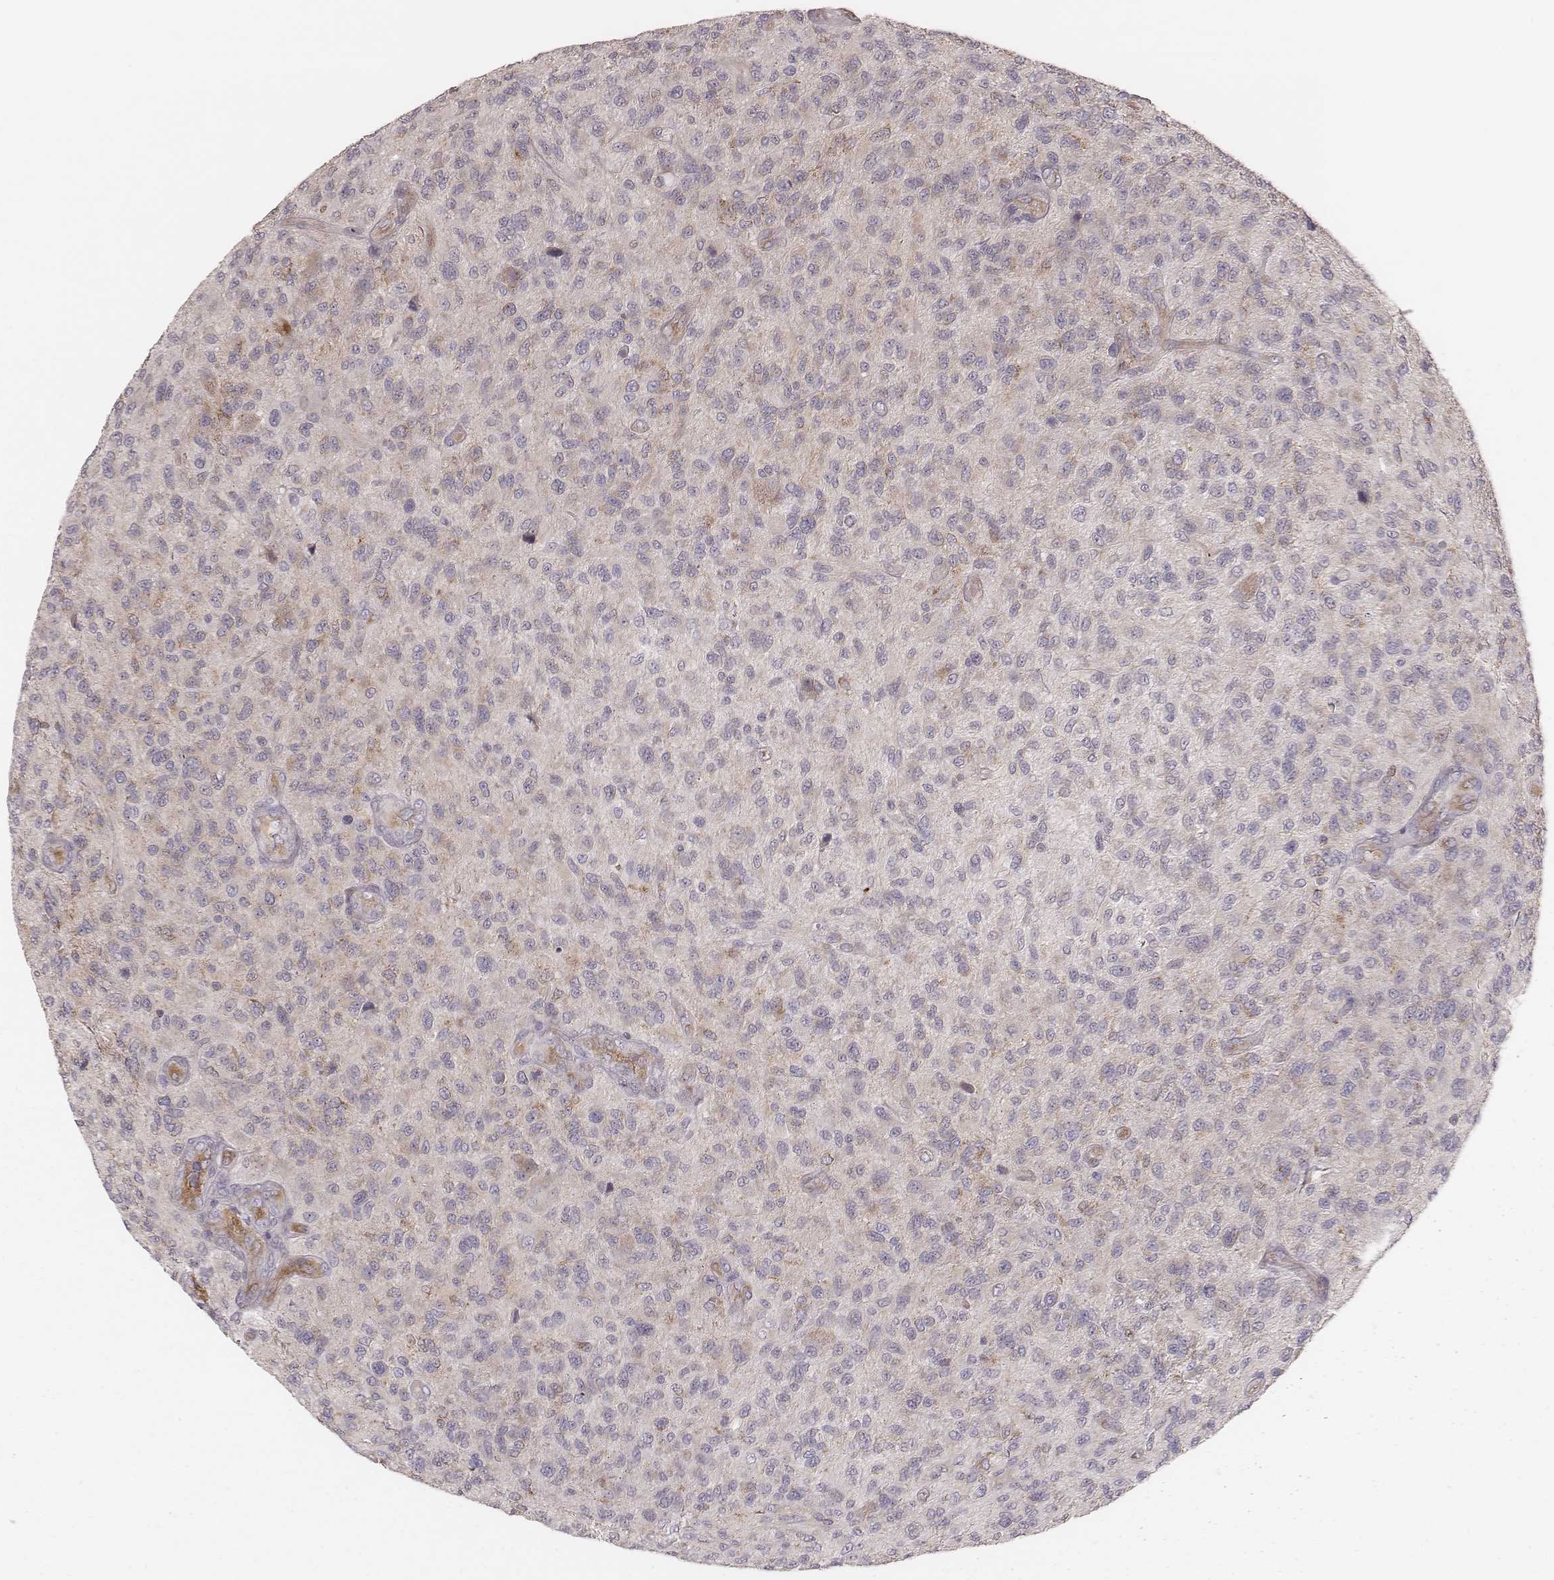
{"staining": {"intensity": "negative", "quantity": "none", "location": "none"}, "tissue": "glioma", "cell_type": "Tumor cells", "image_type": "cancer", "snomed": [{"axis": "morphology", "description": "Glioma, malignant, High grade"}, {"axis": "topography", "description": "Brain"}], "caption": "Immunohistochemistry of human glioma reveals no positivity in tumor cells.", "gene": "KIF5C", "patient": {"sex": "male", "age": 47}}